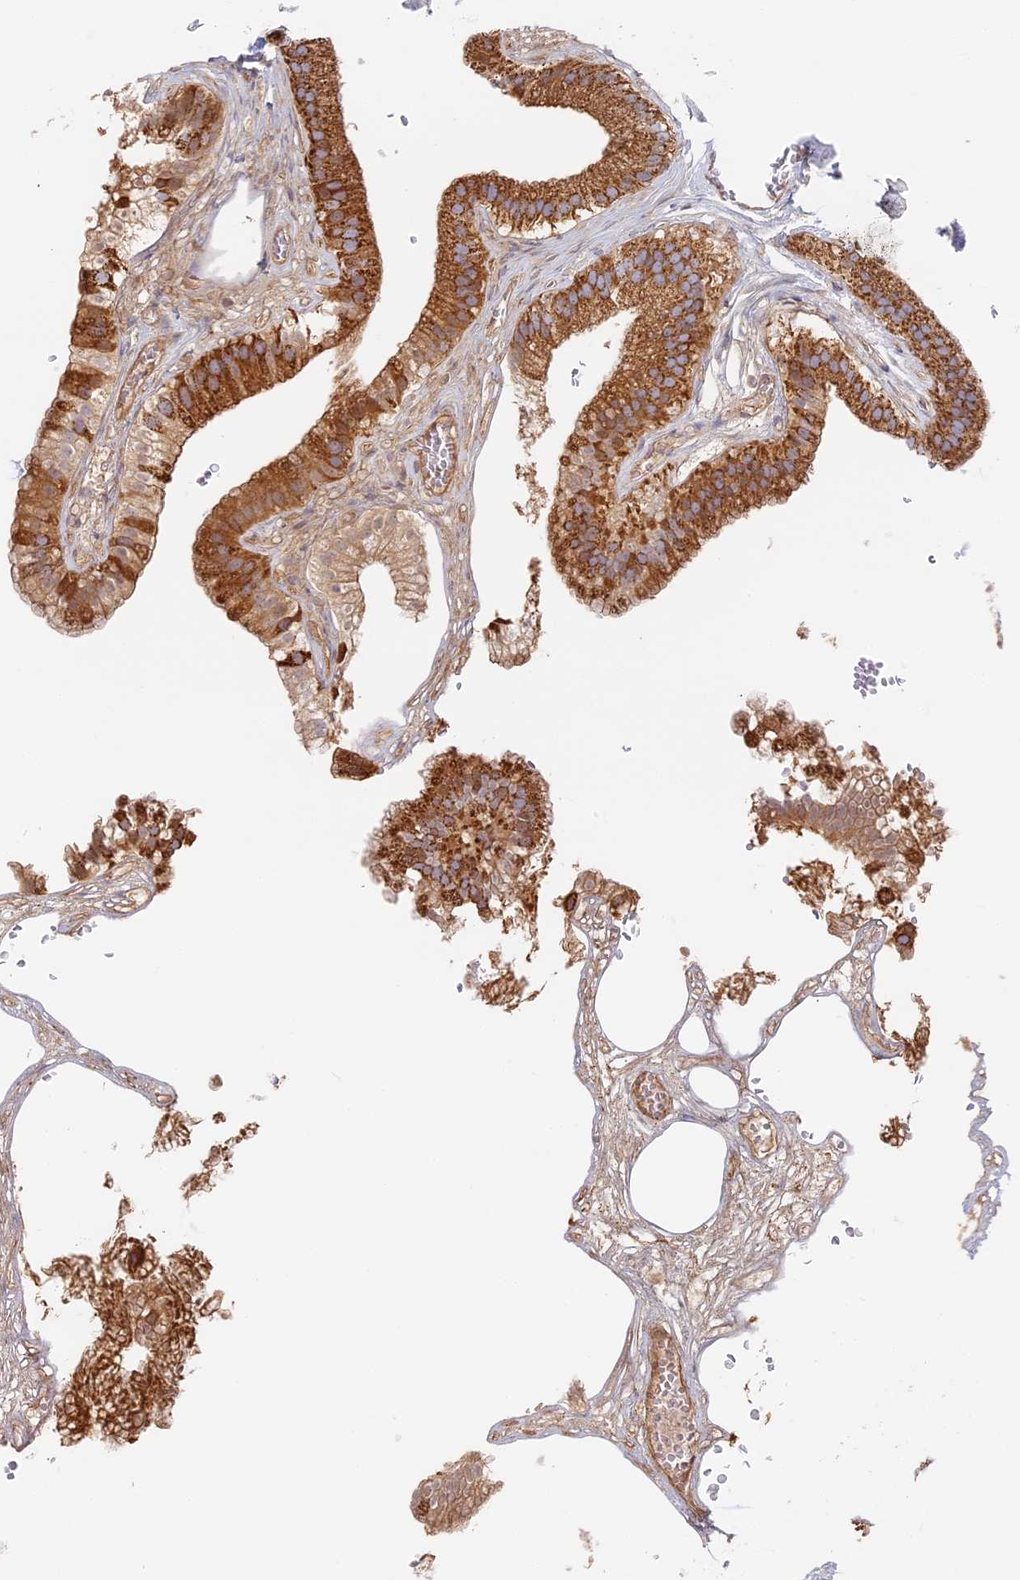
{"staining": {"intensity": "strong", "quantity": "25%-75%", "location": "cytoplasmic/membranous"}, "tissue": "gallbladder", "cell_type": "Glandular cells", "image_type": "normal", "snomed": [{"axis": "morphology", "description": "Normal tissue, NOS"}, {"axis": "topography", "description": "Gallbladder"}], "caption": "This photomicrograph shows immunohistochemistry (IHC) staining of benign human gallbladder, with high strong cytoplasmic/membranous staining in about 25%-75% of glandular cells.", "gene": "DDA1", "patient": {"sex": "female", "age": 54}}